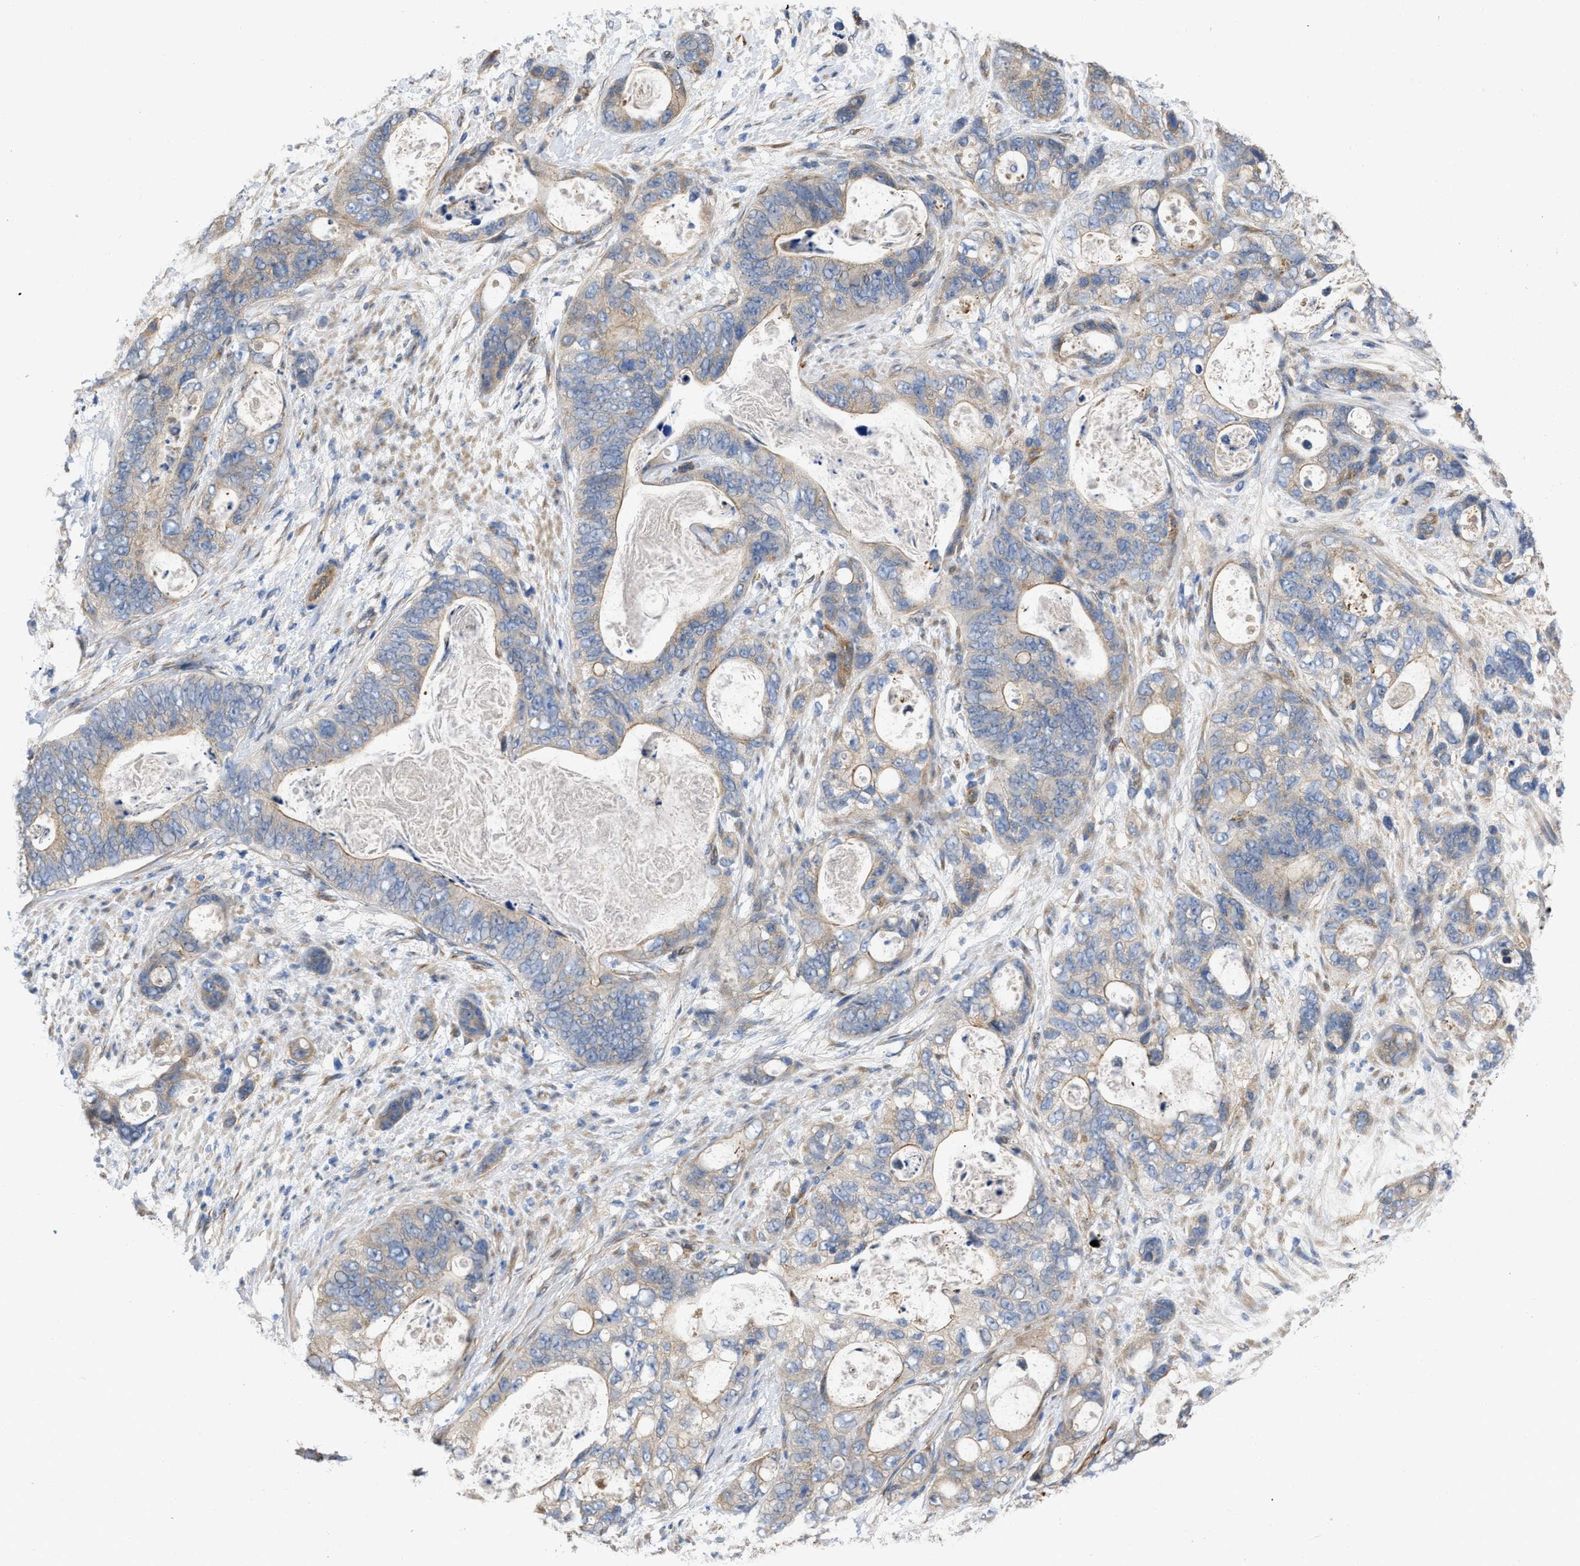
{"staining": {"intensity": "weak", "quantity": "25%-75%", "location": "cytoplasmic/membranous"}, "tissue": "stomach cancer", "cell_type": "Tumor cells", "image_type": "cancer", "snomed": [{"axis": "morphology", "description": "Normal tissue, NOS"}, {"axis": "morphology", "description": "Adenocarcinoma, NOS"}, {"axis": "topography", "description": "Stomach"}], "caption": "About 25%-75% of tumor cells in human adenocarcinoma (stomach) demonstrate weak cytoplasmic/membranous protein positivity as visualized by brown immunohistochemical staining.", "gene": "SLC4A11", "patient": {"sex": "female", "age": 89}}